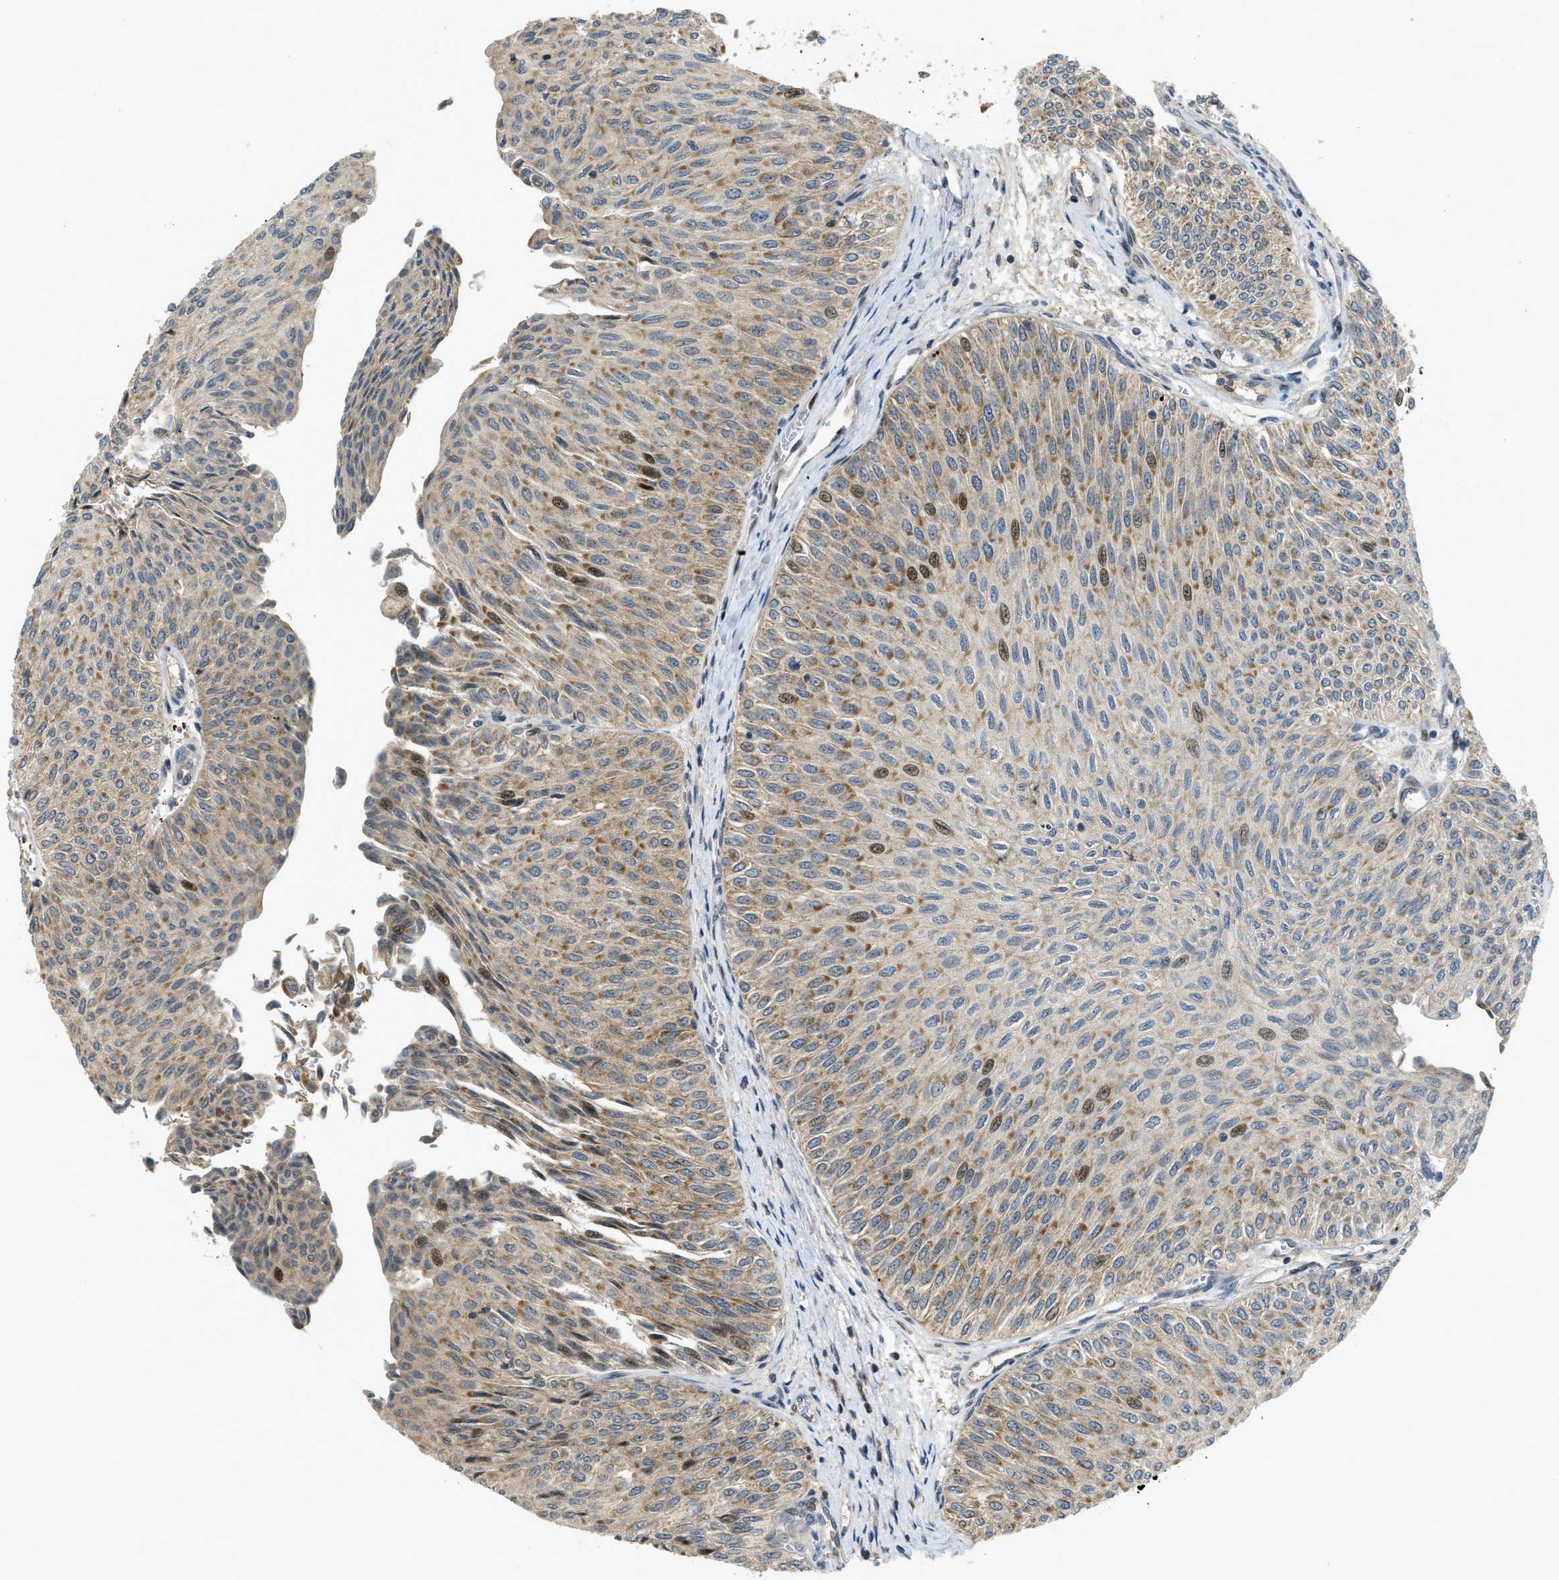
{"staining": {"intensity": "moderate", "quantity": "25%-75%", "location": "cytoplasmic/membranous,nuclear"}, "tissue": "urothelial cancer", "cell_type": "Tumor cells", "image_type": "cancer", "snomed": [{"axis": "morphology", "description": "Urothelial carcinoma, Low grade"}, {"axis": "topography", "description": "Urinary bladder"}], "caption": "Tumor cells exhibit medium levels of moderate cytoplasmic/membranous and nuclear positivity in approximately 25%-75% of cells in urothelial cancer.", "gene": "TRAPPC14", "patient": {"sex": "male", "age": 78}}